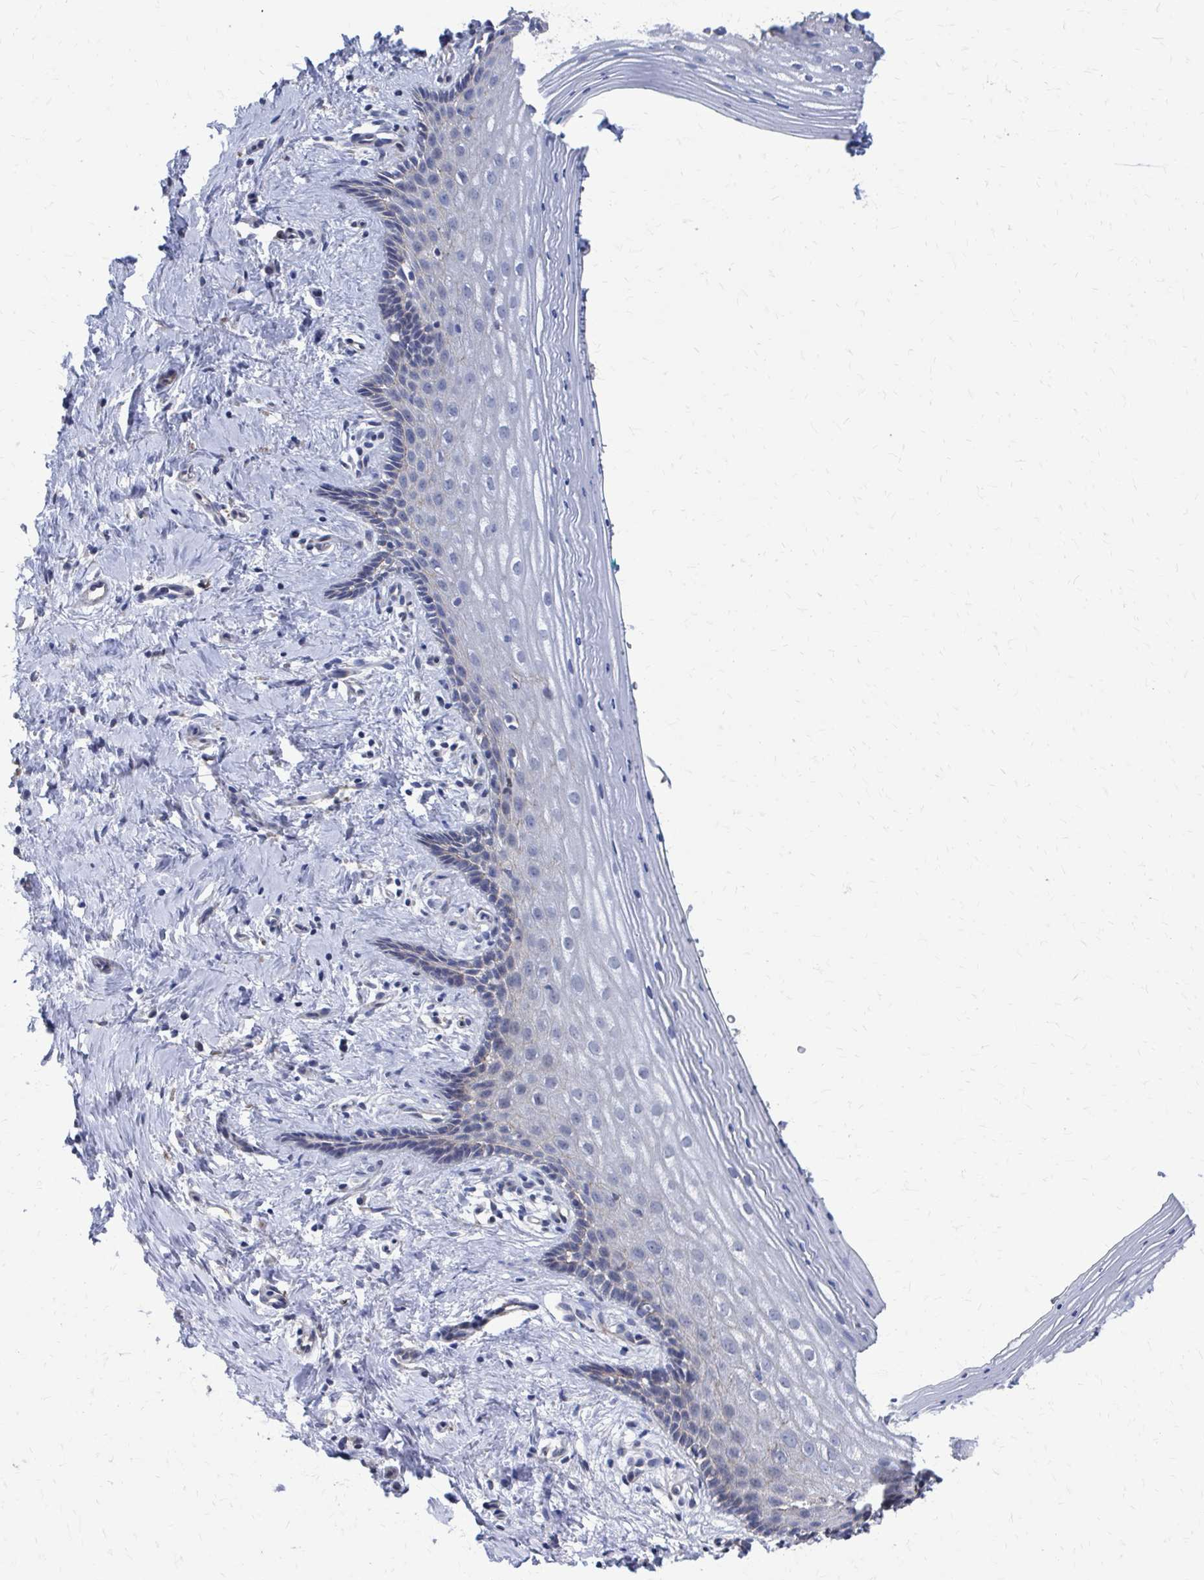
{"staining": {"intensity": "negative", "quantity": "none", "location": "none"}, "tissue": "vagina", "cell_type": "Squamous epithelial cells", "image_type": "normal", "snomed": [{"axis": "morphology", "description": "Normal tissue, NOS"}, {"axis": "topography", "description": "Vagina"}], "caption": "IHC micrograph of benign vagina stained for a protein (brown), which exhibits no staining in squamous epithelial cells.", "gene": "PLEKHG7", "patient": {"sex": "female", "age": 42}}